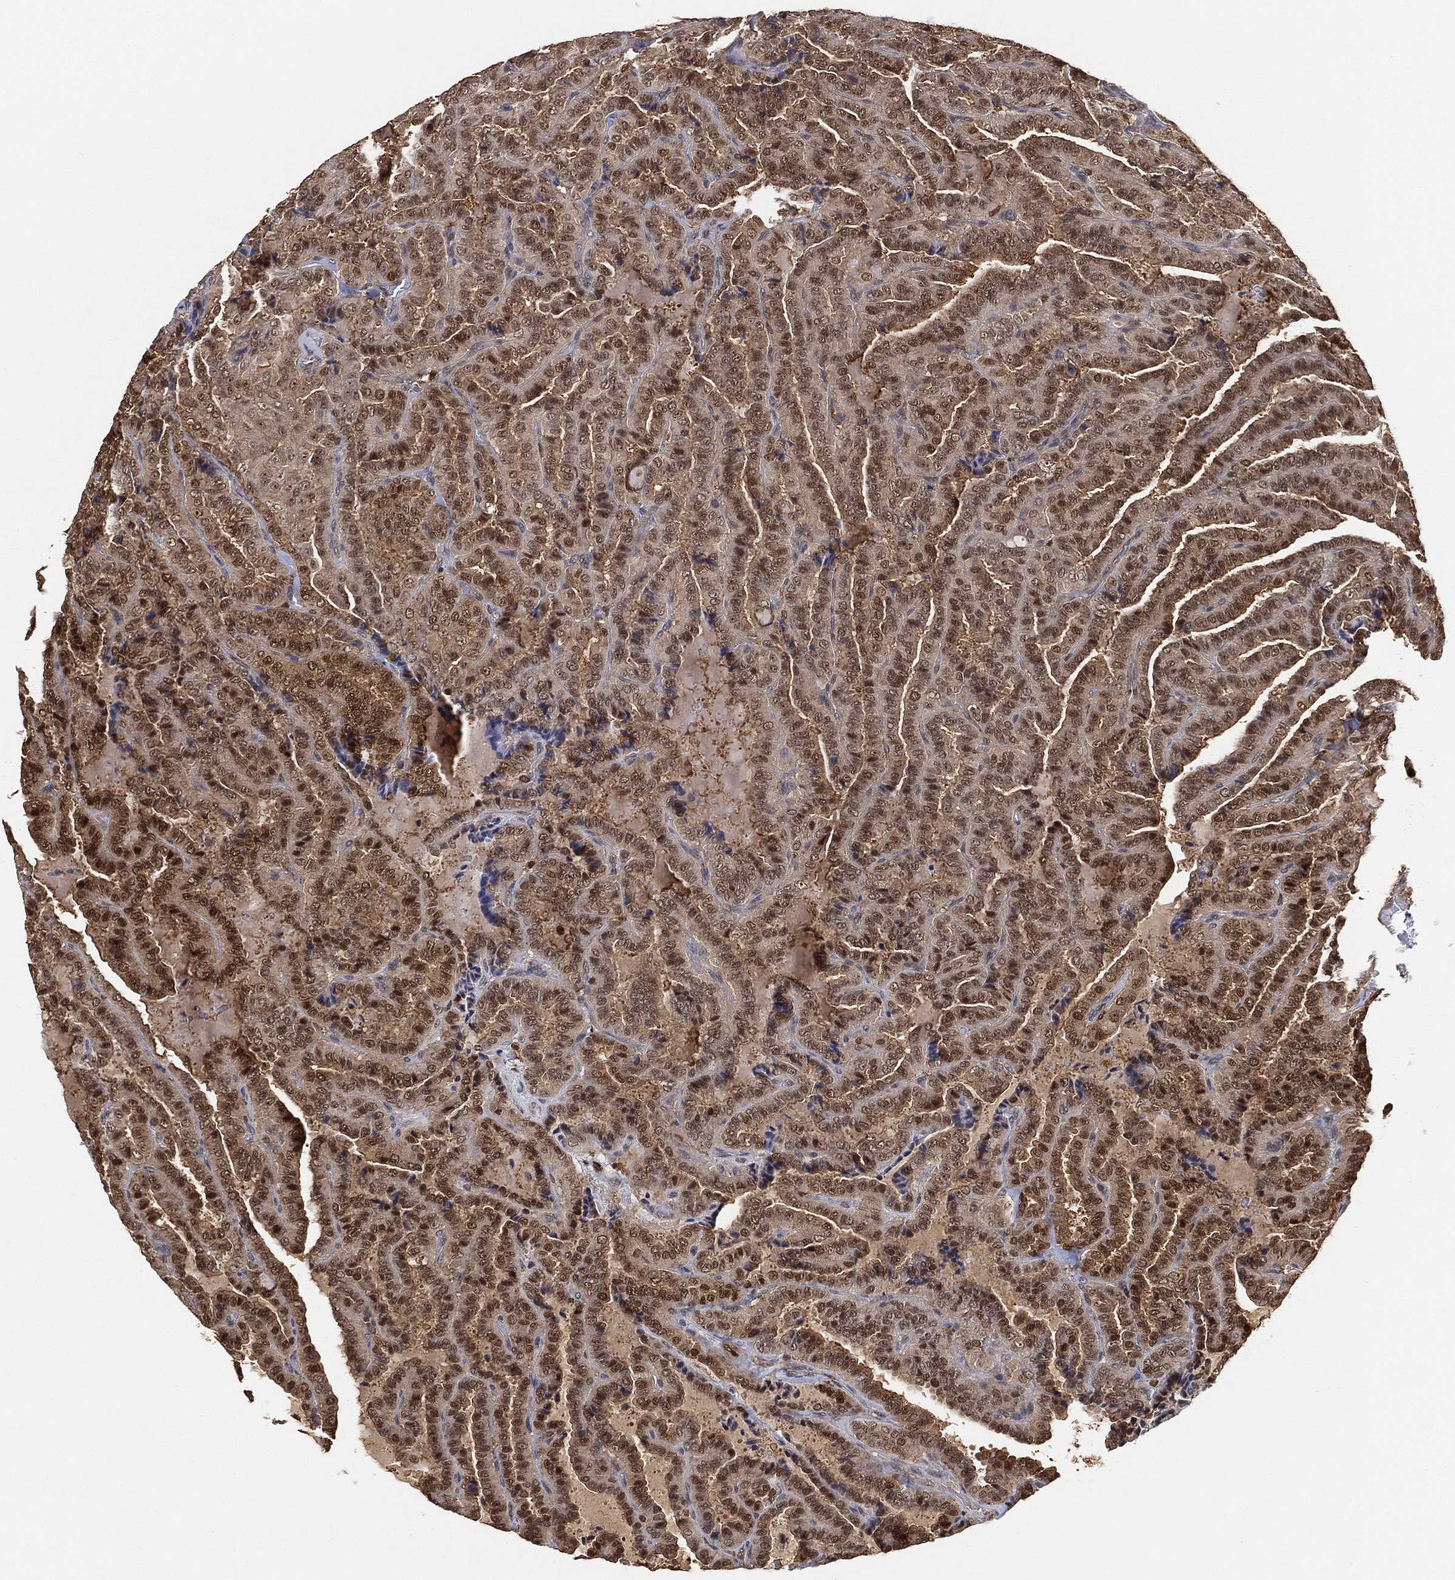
{"staining": {"intensity": "moderate", "quantity": ">75%", "location": "cytoplasmic/membranous,nuclear"}, "tissue": "thyroid cancer", "cell_type": "Tumor cells", "image_type": "cancer", "snomed": [{"axis": "morphology", "description": "Papillary adenocarcinoma, NOS"}, {"axis": "topography", "description": "Thyroid gland"}], "caption": "This is an image of immunohistochemistry (IHC) staining of thyroid papillary adenocarcinoma, which shows moderate staining in the cytoplasmic/membranous and nuclear of tumor cells.", "gene": "CRYL1", "patient": {"sex": "female", "age": 39}}